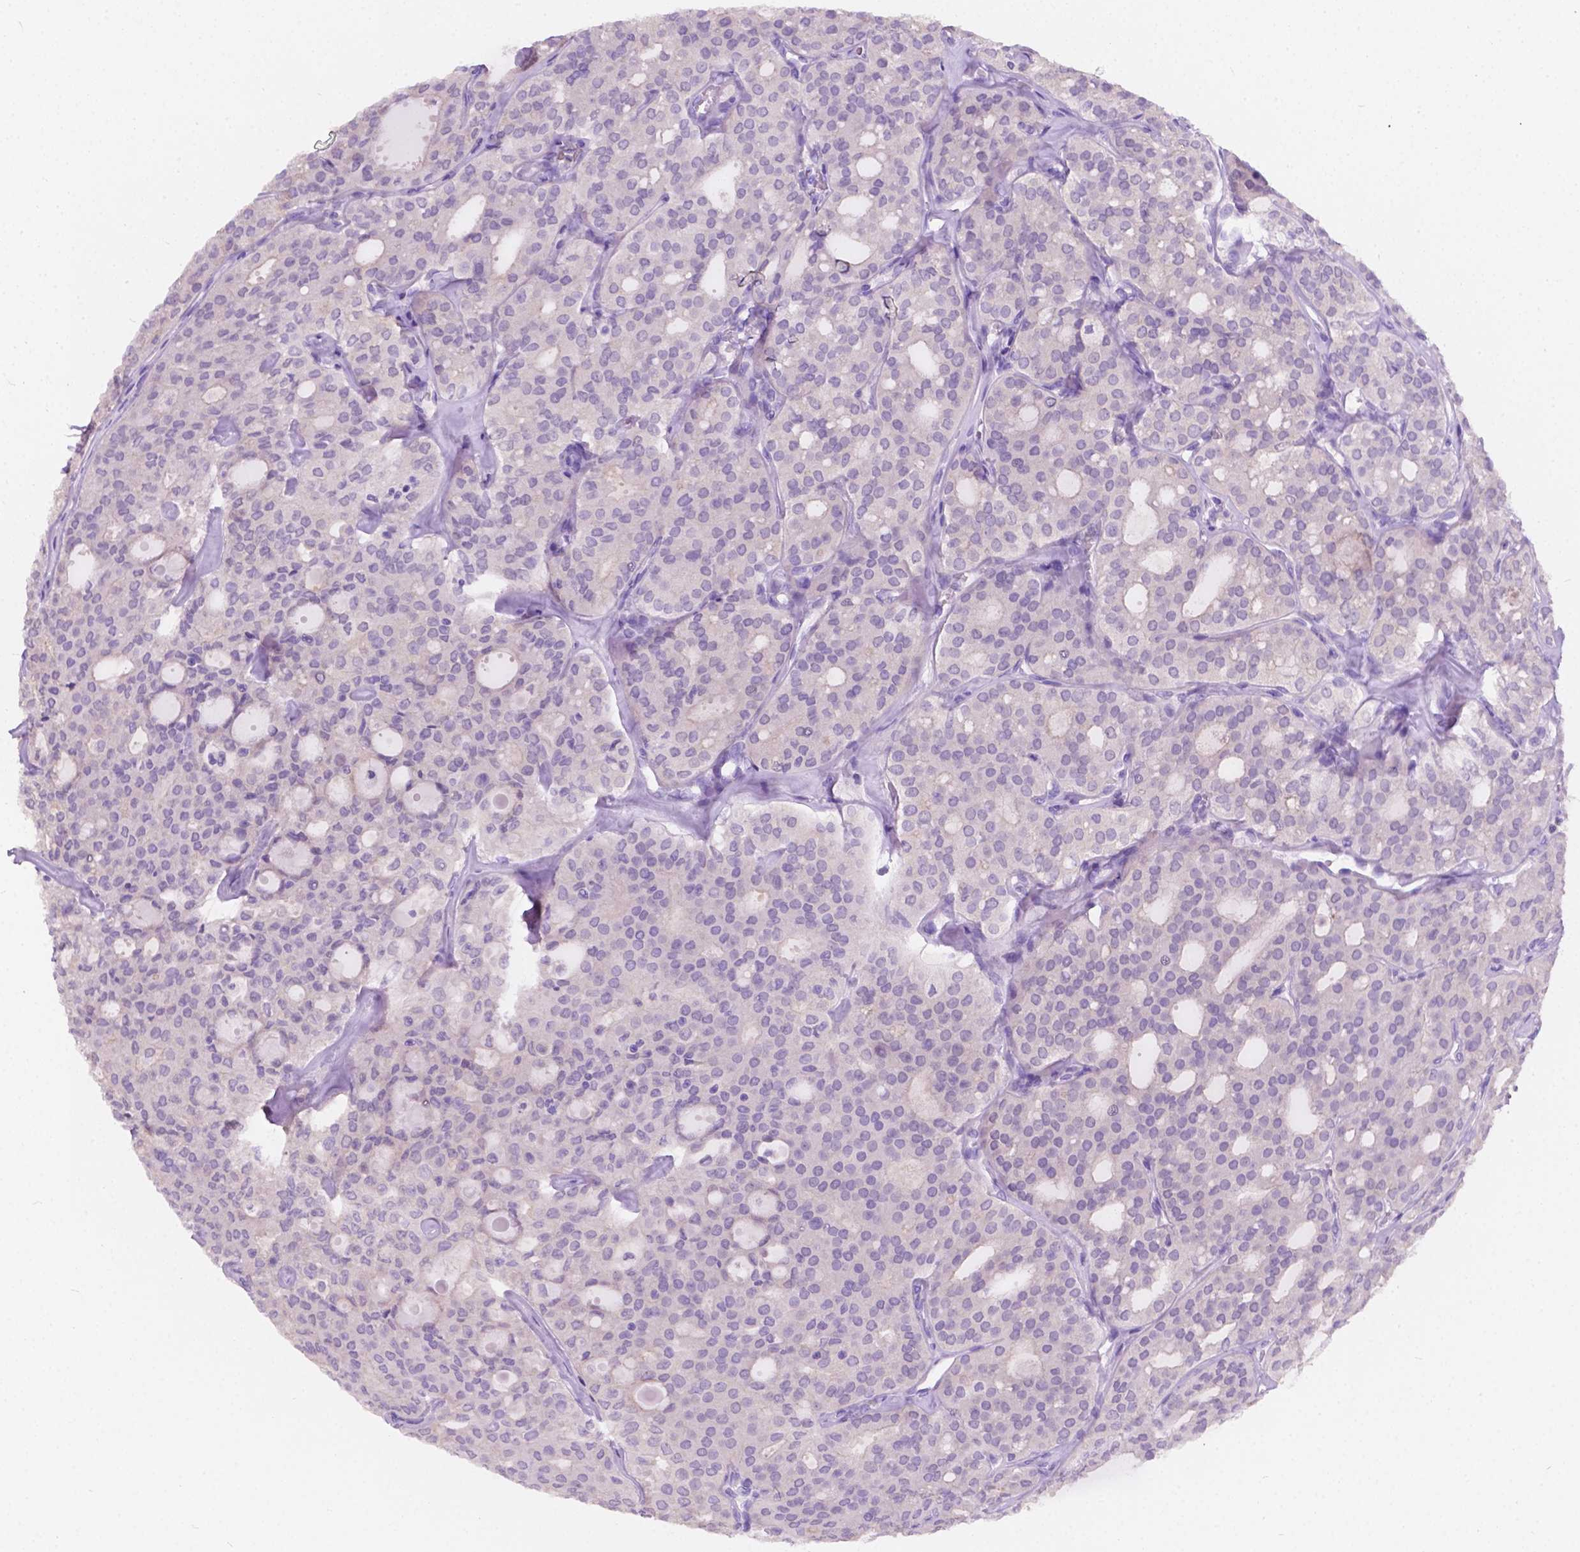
{"staining": {"intensity": "negative", "quantity": "none", "location": "none"}, "tissue": "thyroid cancer", "cell_type": "Tumor cells", "image_type": "cancer", "snomed": [{"axis": "morphology", "description": "Follicular adenoma carcinoma, NOS"}, {"axis": "topography", "description": "Thyroid gland"}], "caption": "Immunohistochemistry (IHC) of human thyroid follicular adenoma carcinoma reveals no positivity in tumor cells.", "gene": "GNAO1", "patient": {"sex": "male", "age": 75}}